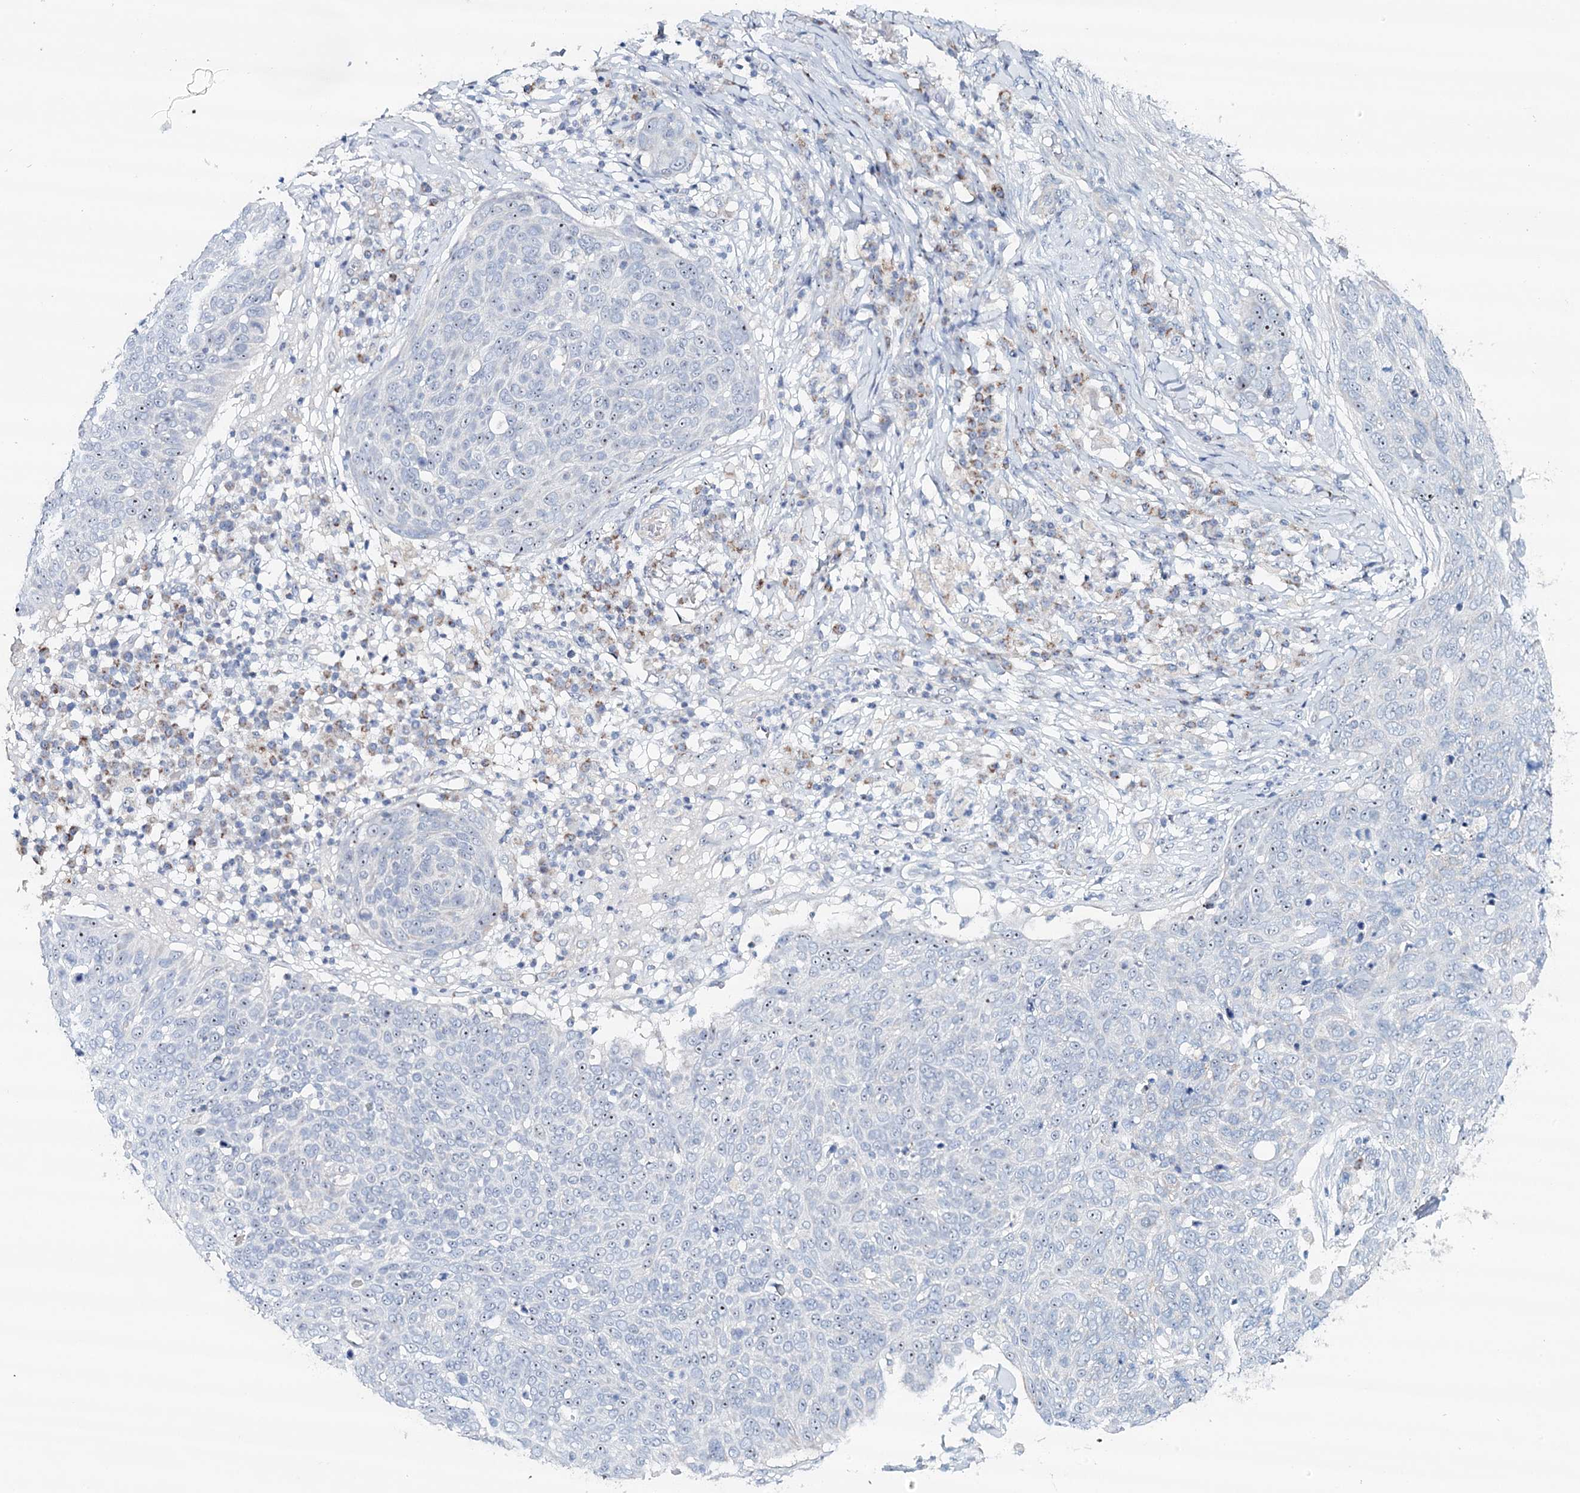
{"staining": {"intensity": "negative", "quantity": "none", "location": "none"}, "tissue": "skin cancer", "cell_type": "Tumor cells", "image_type": "cancer", "snomed": [{"axis": "morphology", "description": "Squamous cell carcinoma in situ, NOS"}, {"axis": "morphology", "description": "Squamous cell carcinoma, NOS"}, {"axis": "topography", "description": "Skin"}], "caption": "Skin cancer (squamous cell carcinoma in situ) was stained to show a protein in brown. There is no significant positivity in tumor cells.", "gene": "RBM43", "patient": {"sex": "male", "age": 93}}